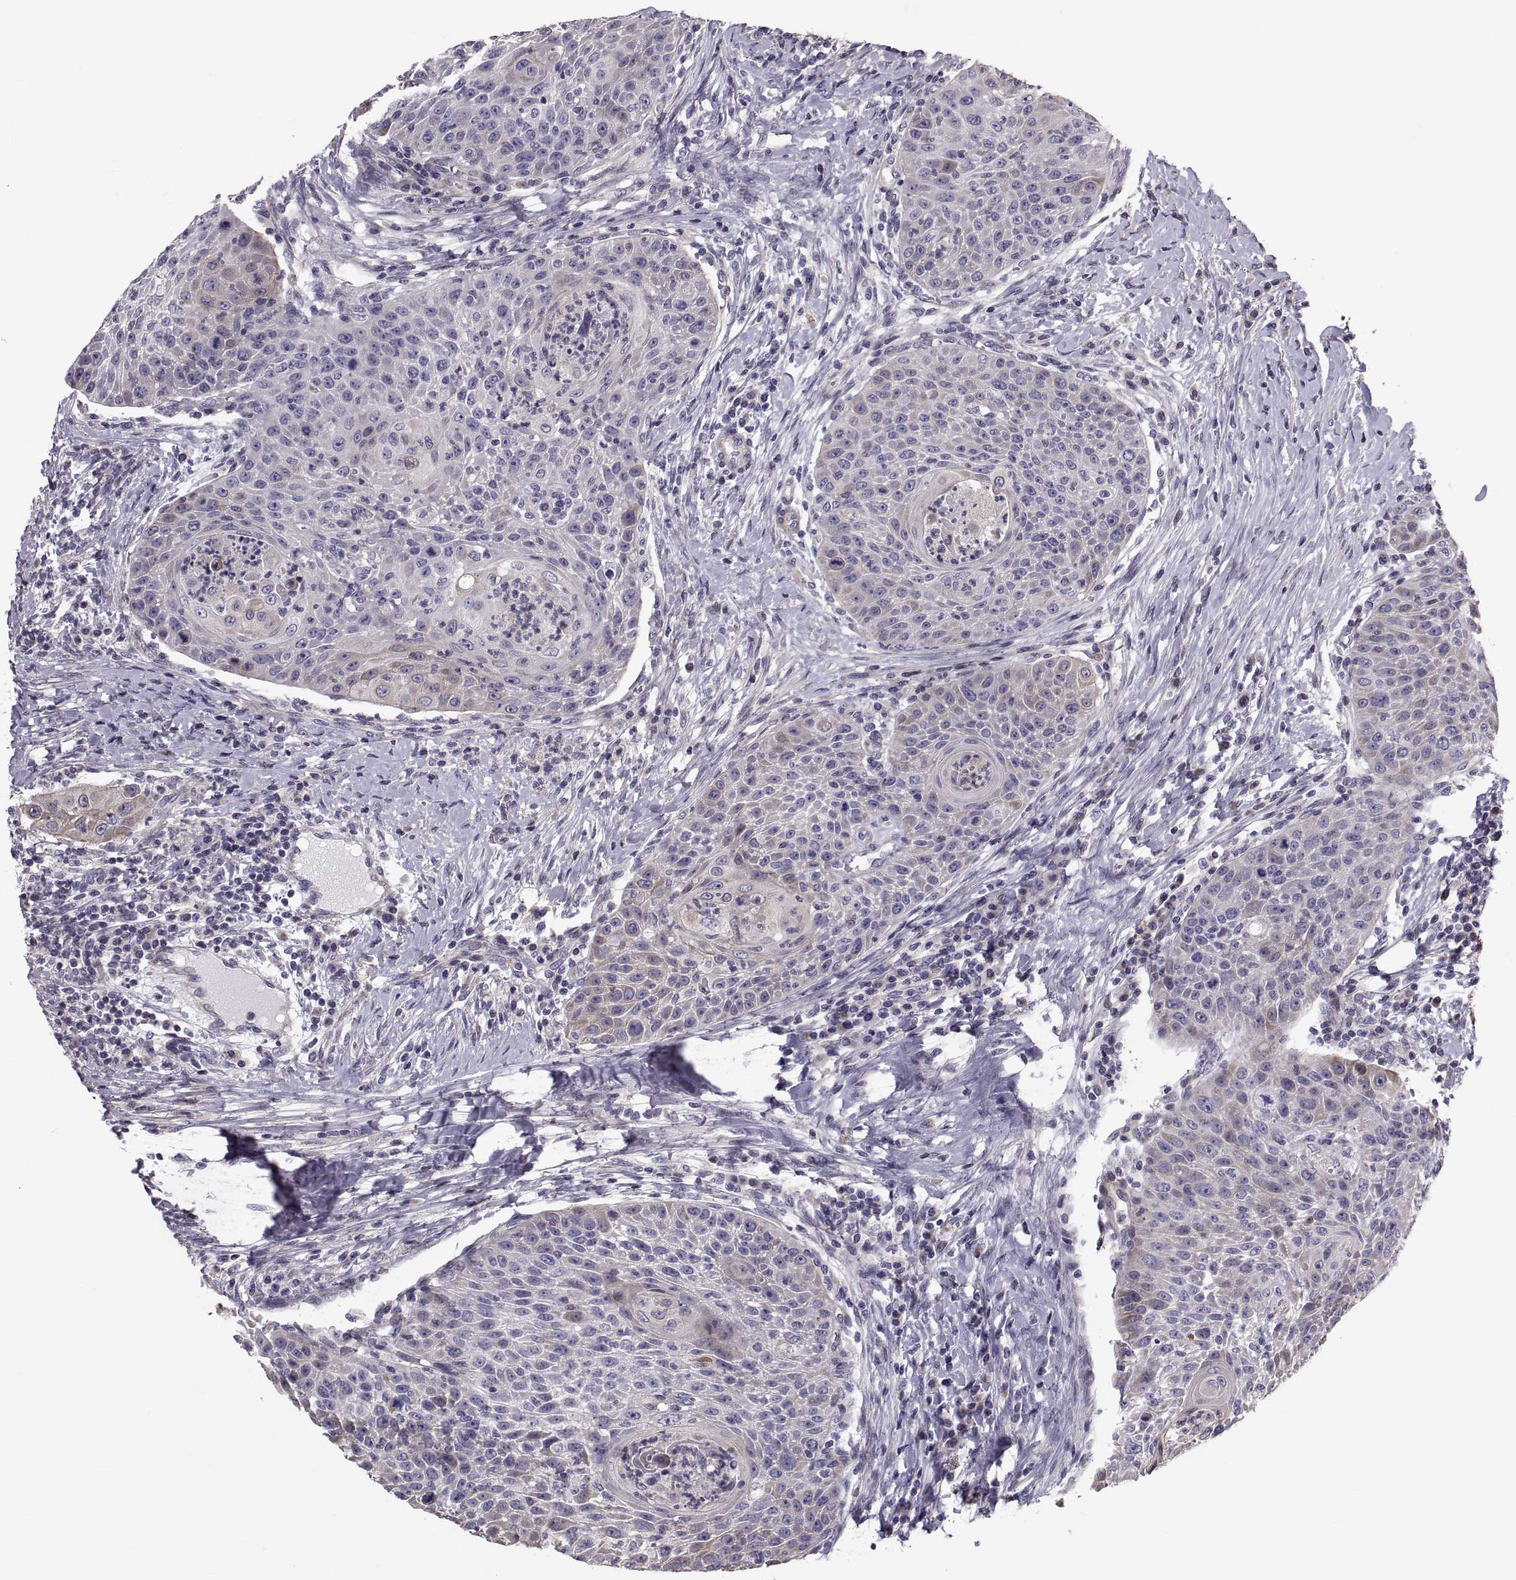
{"staining": {"intensity": "moderate", "quantity": "<25%", "location": "cytoplasmic/membranous"}, "tissue": "head and neck cancer", "cell_type": "Tumor cells", "image_type": "cancer", "snomed": [{"axis": "morphology", "description": "Squamous cell carcinoma, NOS"}, {"axis": "topography", "description": "Head-Neck"}], "caption": "Immunohistochemistry (IHC) of human head and neck cancer (squamous cell carcinoma) exhibits low levels of moderate cytoplasmic/membranous expression in about <25% of tumor cells.", "gene": "ANO1", "patient": {"sex": "male", "age": 69}}